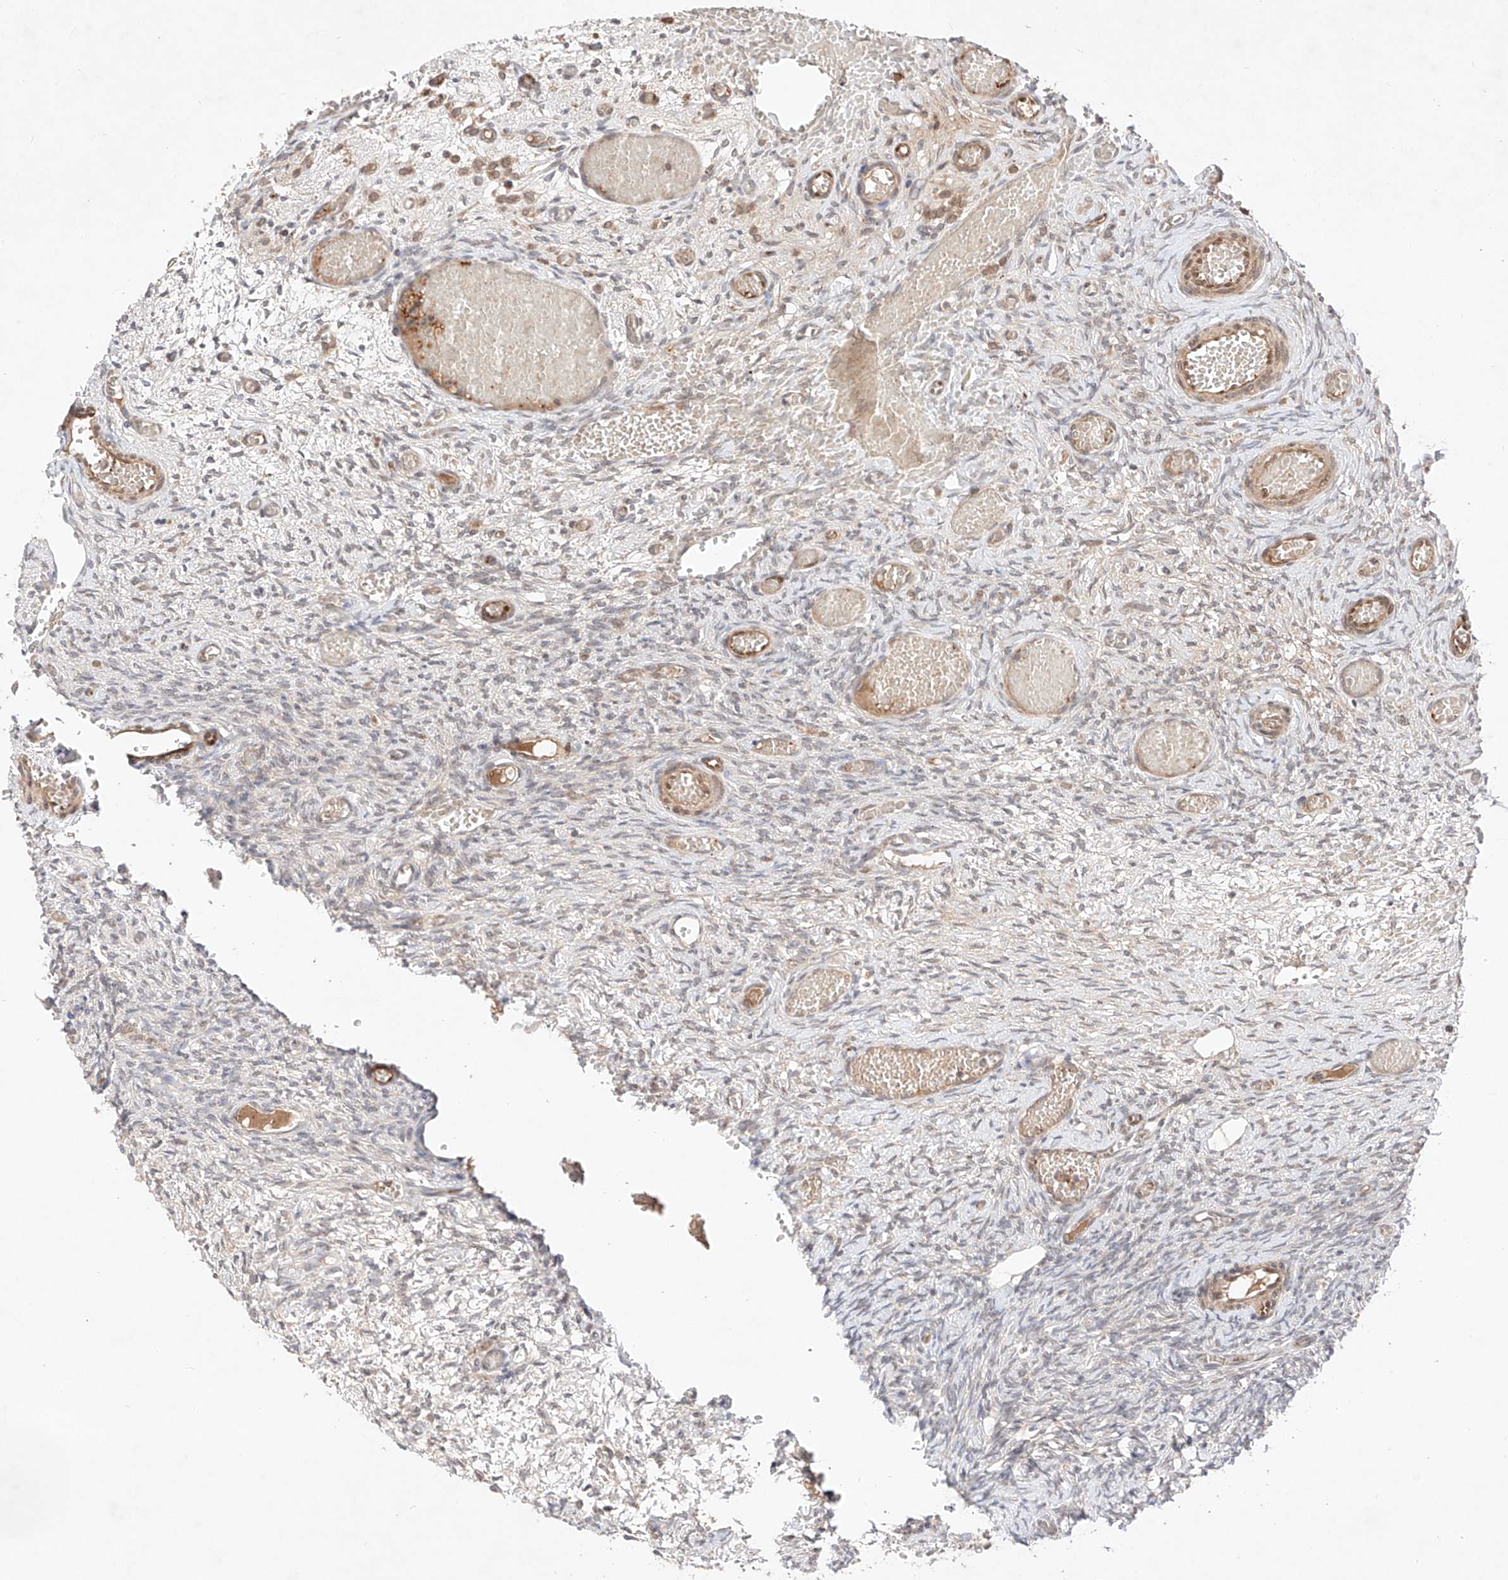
{"staining": {"intensity": "negative", "quantity": "none", "location": "none"}, "tissue": "ovary", "cell_type": "Ovarian stroma cells", "image_type": "normal", "snomed": [{"axis": "morphology", "description": "Adenocarcinoma, NOS"}, {"axis": "topography", "description": "Endometrium"}], "caption": "DAB (3,3'-diaminobenzidine) immunohistochemical staining of benign human ovary reveals no significant staining in ovarian stroma cells. (DAB immunohistochemistry, high magnification).", "gene": "ZNF124", "patient": {"sex": "female", "age": 32}}